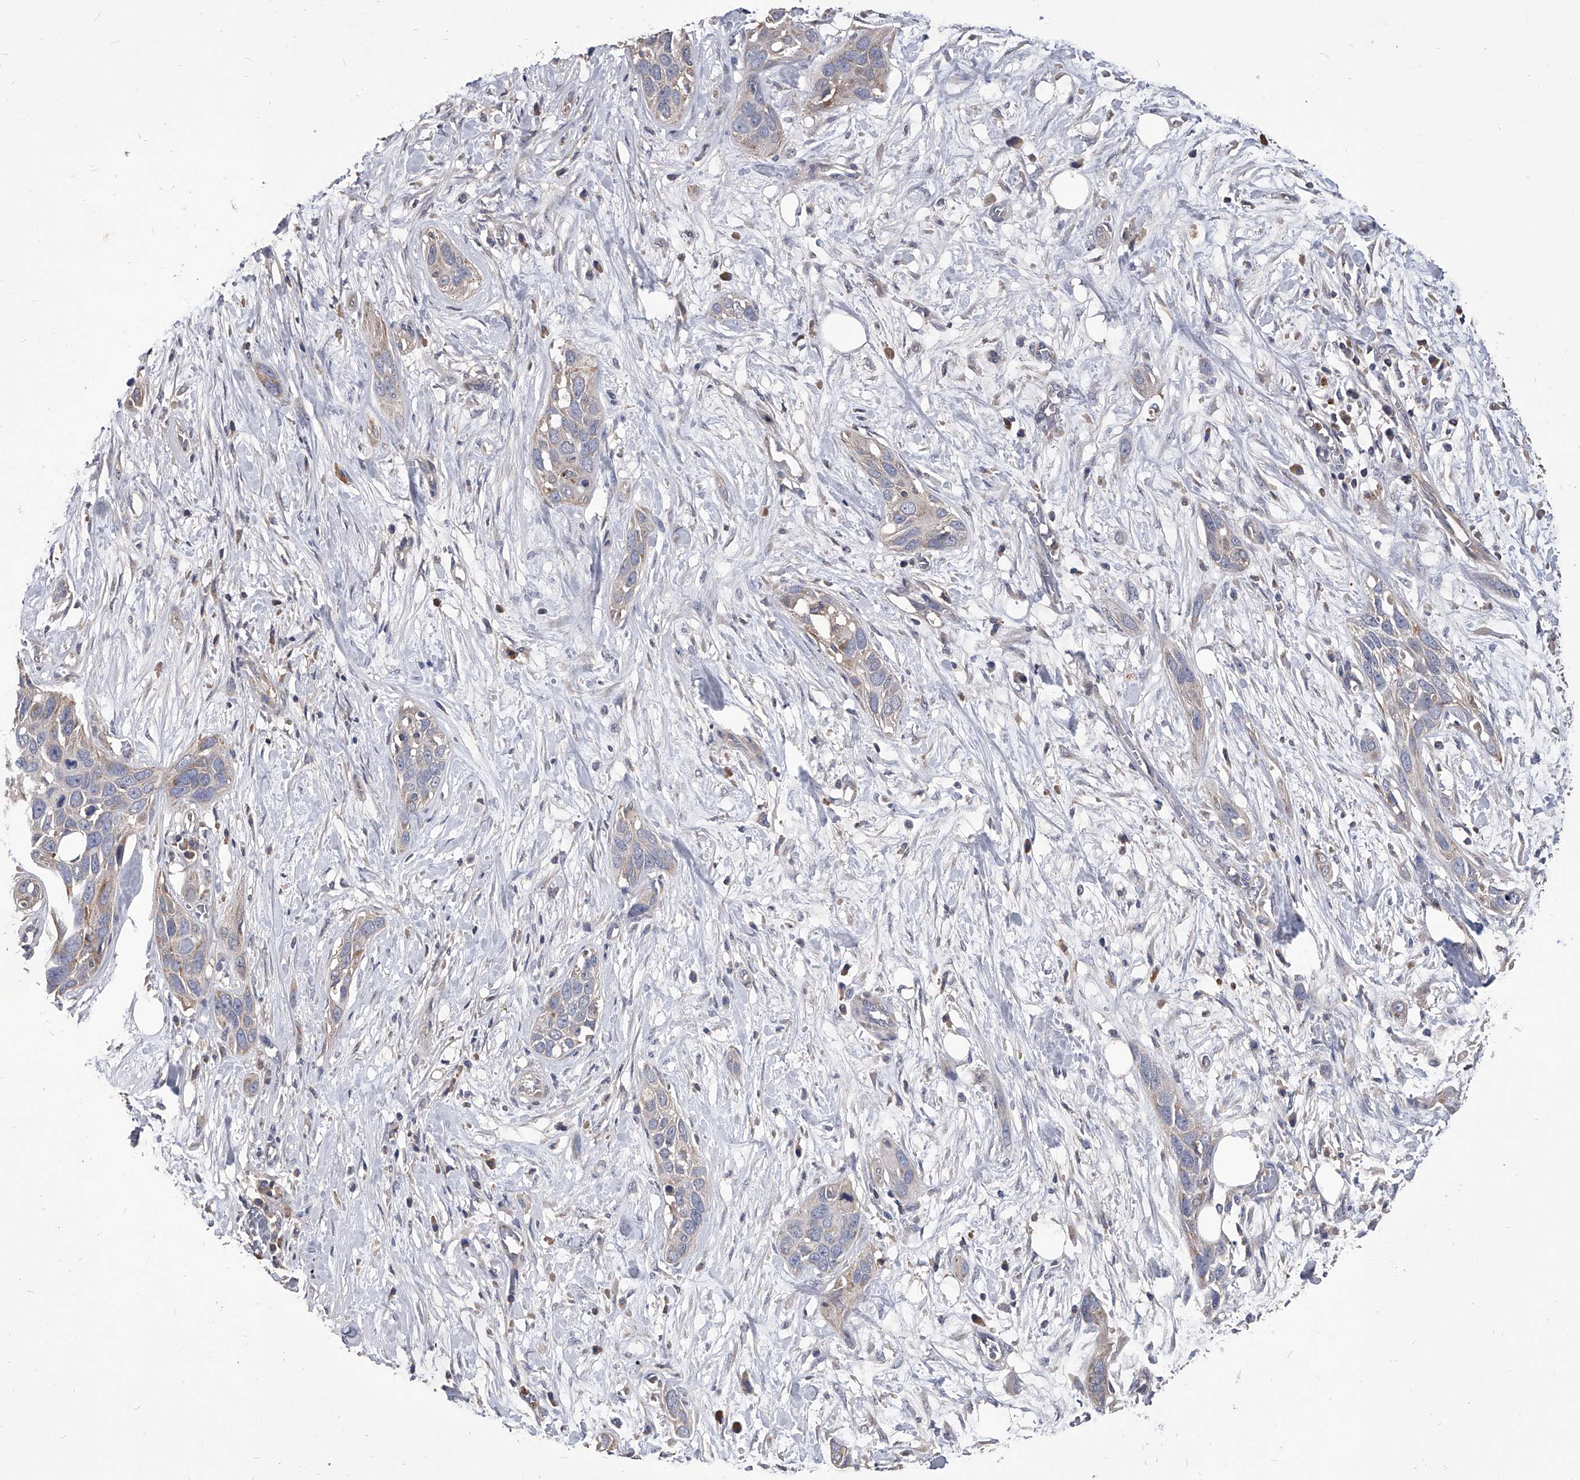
{"staining": {"intensity": "weak", "quantity": "<25%", "location": "cytoplasmic/membranous"}, "tissue": "pancreatic cancer", "cell_type": "Tumor cells", "image_type": "cancer", "snomed": [{"axis": "morphology", "description": "Adenocarcinoma, NOS"}, {"axis": "topography", "description": "Pancreas"}], "caption": "Immunohistochemistry (IHC) image of pancreatic cancer (adenocarcinoma) stained for a protein (brown), which demonstrates no expression in tumor cells. (Brightfield microscopy of DAB (3,3'-diaminobenzidine) IHC at high magnification).", "gene": "NRP1", "patient": {"sex": "female", "age": 60}}